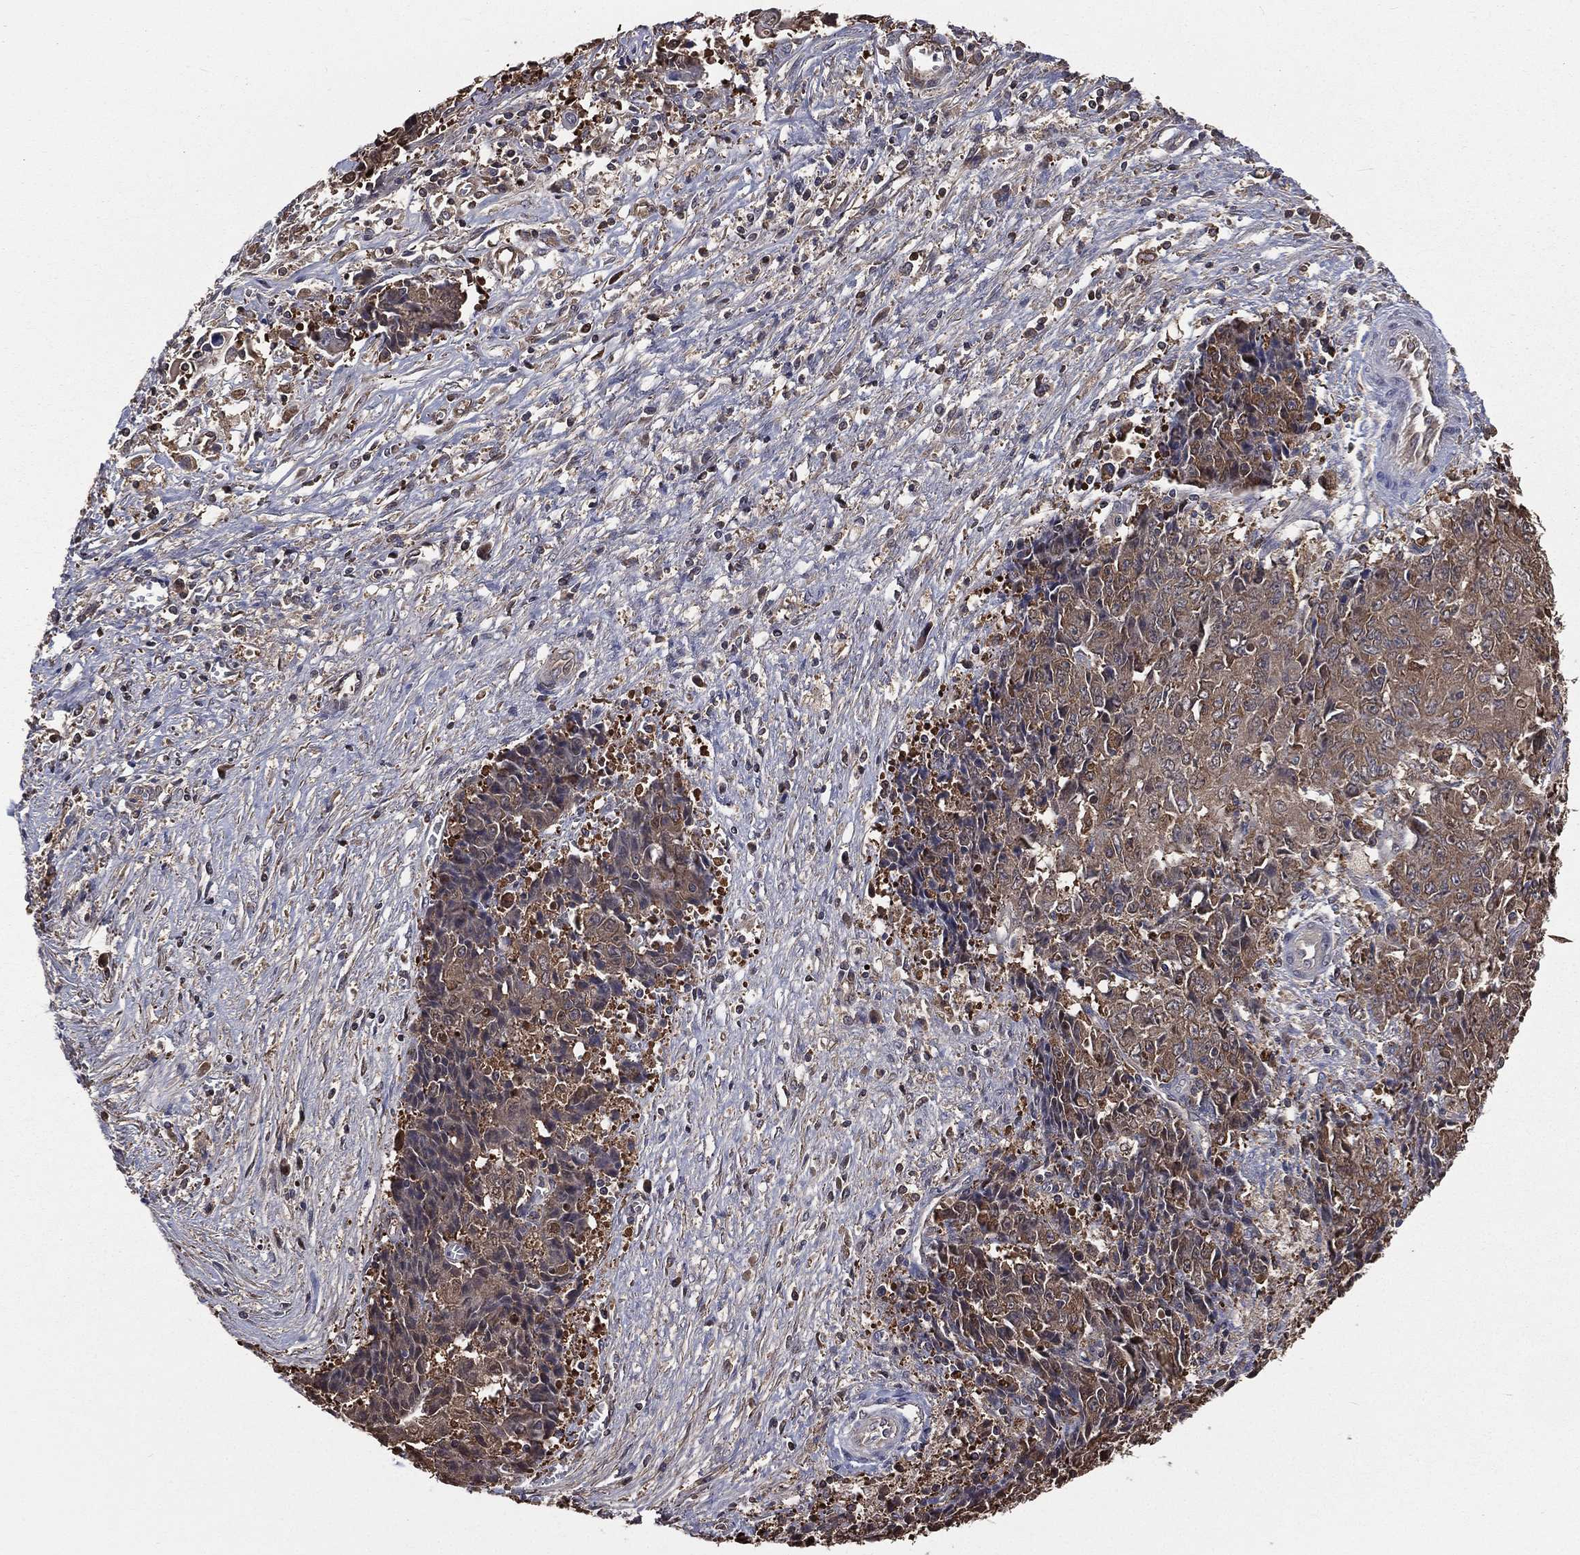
{"staining": {"intensity": "negative", "quantity": "none", "location": "none"}, "tissue": "ovarian cancer", "cell_type": "Tumor cells", "image_type": "cancer", "snomed": [{"axis": "morphology", "description": "Carcinoma, endometroid"}, {"axis": "topography", "description": "Ovary"}], "caption": "Ovarian cancer was stained to show a protein in brown. There is no significant expression in tumor cells. (Stains: DAB IHC with hematoxylin counter stain, Microscopy: brightfield microscopy at high magnification).", "gene": "TBC1D2", "patient": {"sex": "female", "age": 42}}